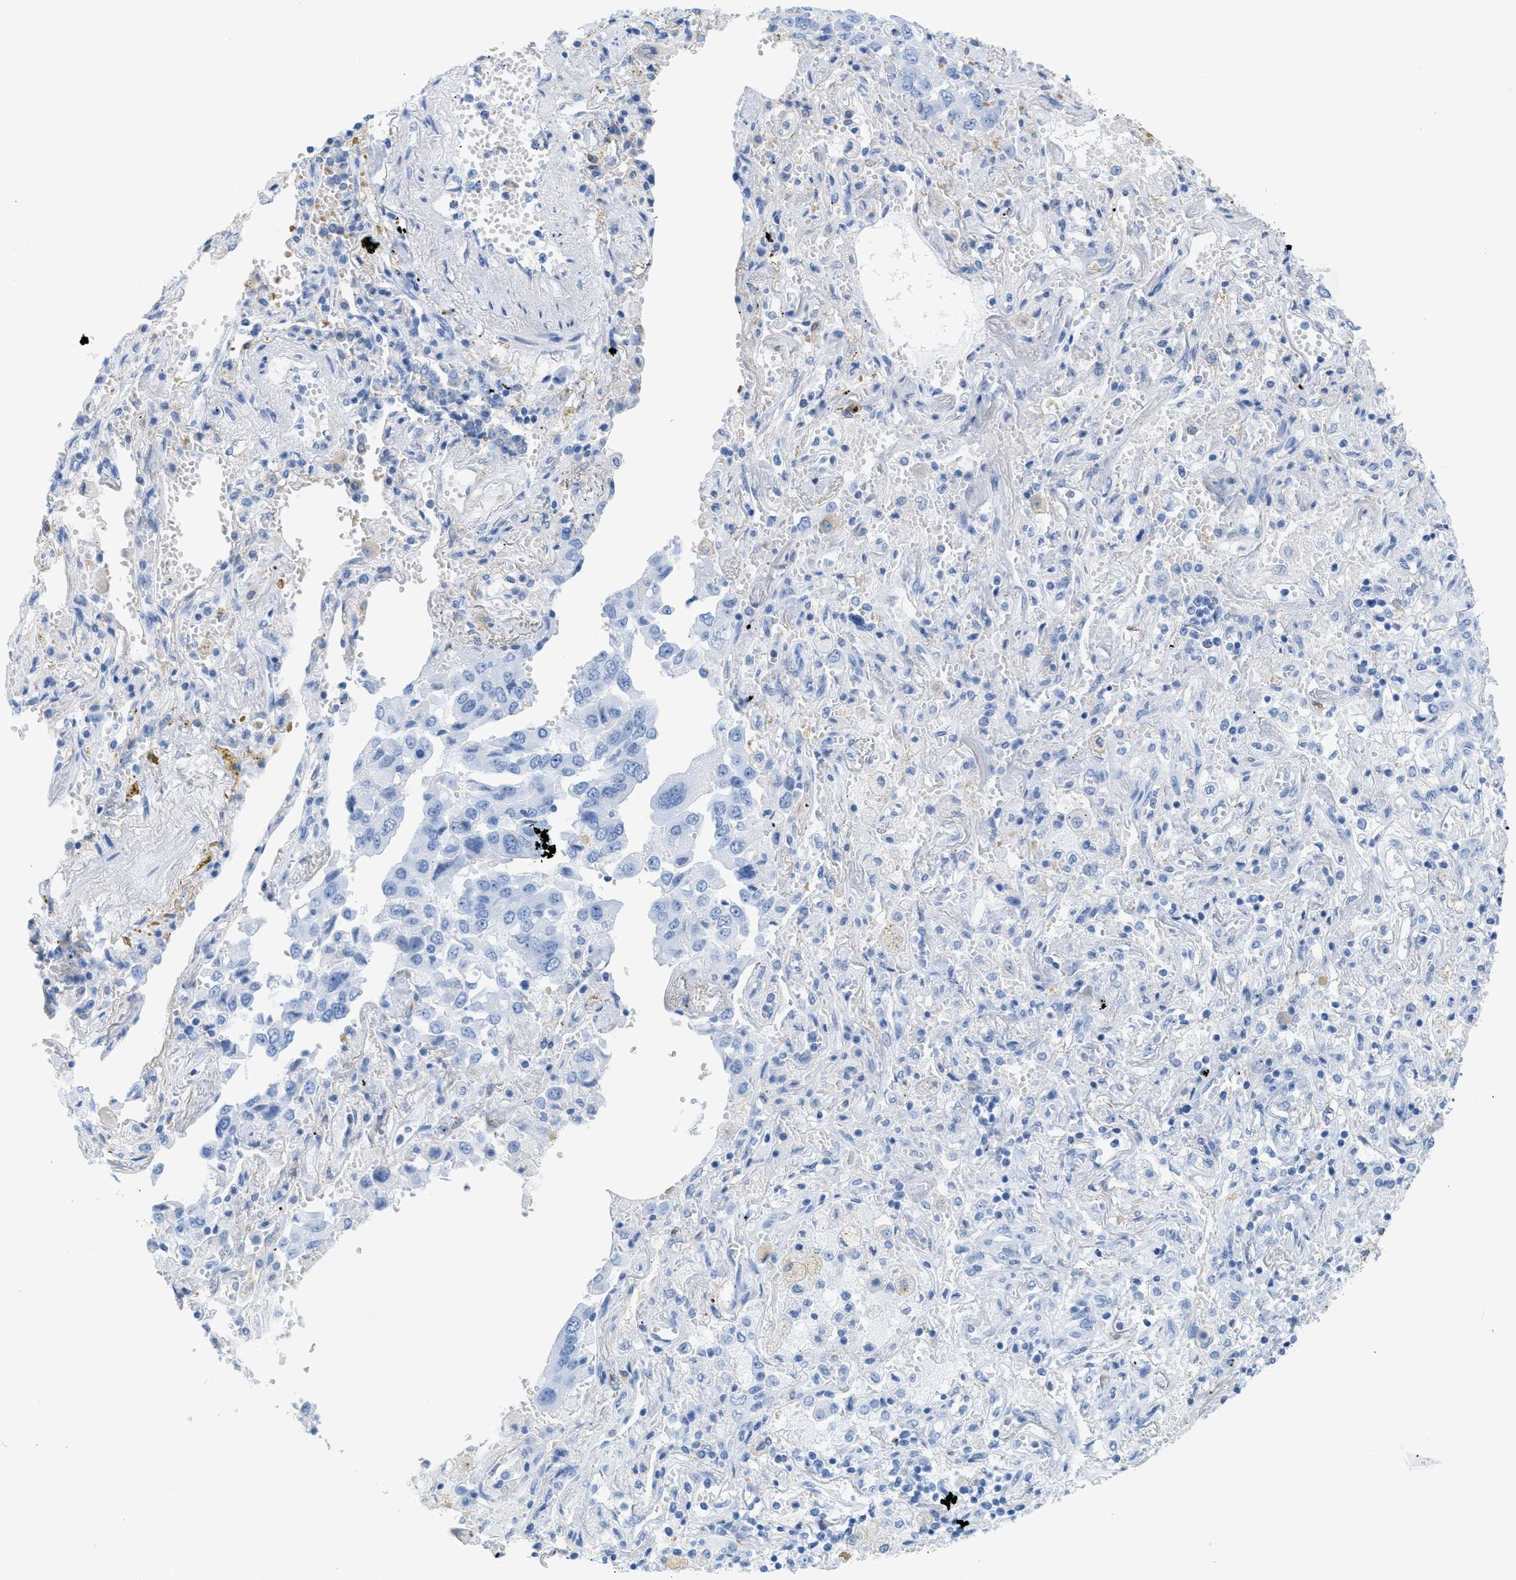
{"staining": {"intensity": "negative", "quantity": "none", "location": "none"}, "tissue": "lung cancer", "cell_type": "Tumor cells", "image_type": "cancer", "snomed": [{"axis": "morphology", "description": "Adenocarcinoma, NOS"}, {"axis": "topography", "description": "Lung"}], "caption": "Protein analysis of adenocarcinoma (lung) exhibits no significant expression in tumor cells. (Brightfield microscopy of DAB (3,3'-diaminobenzidine) immunohistochemistry at high magnification).", "gene": "ASGR1", "patient": {"sex": "female", "age": 65}}